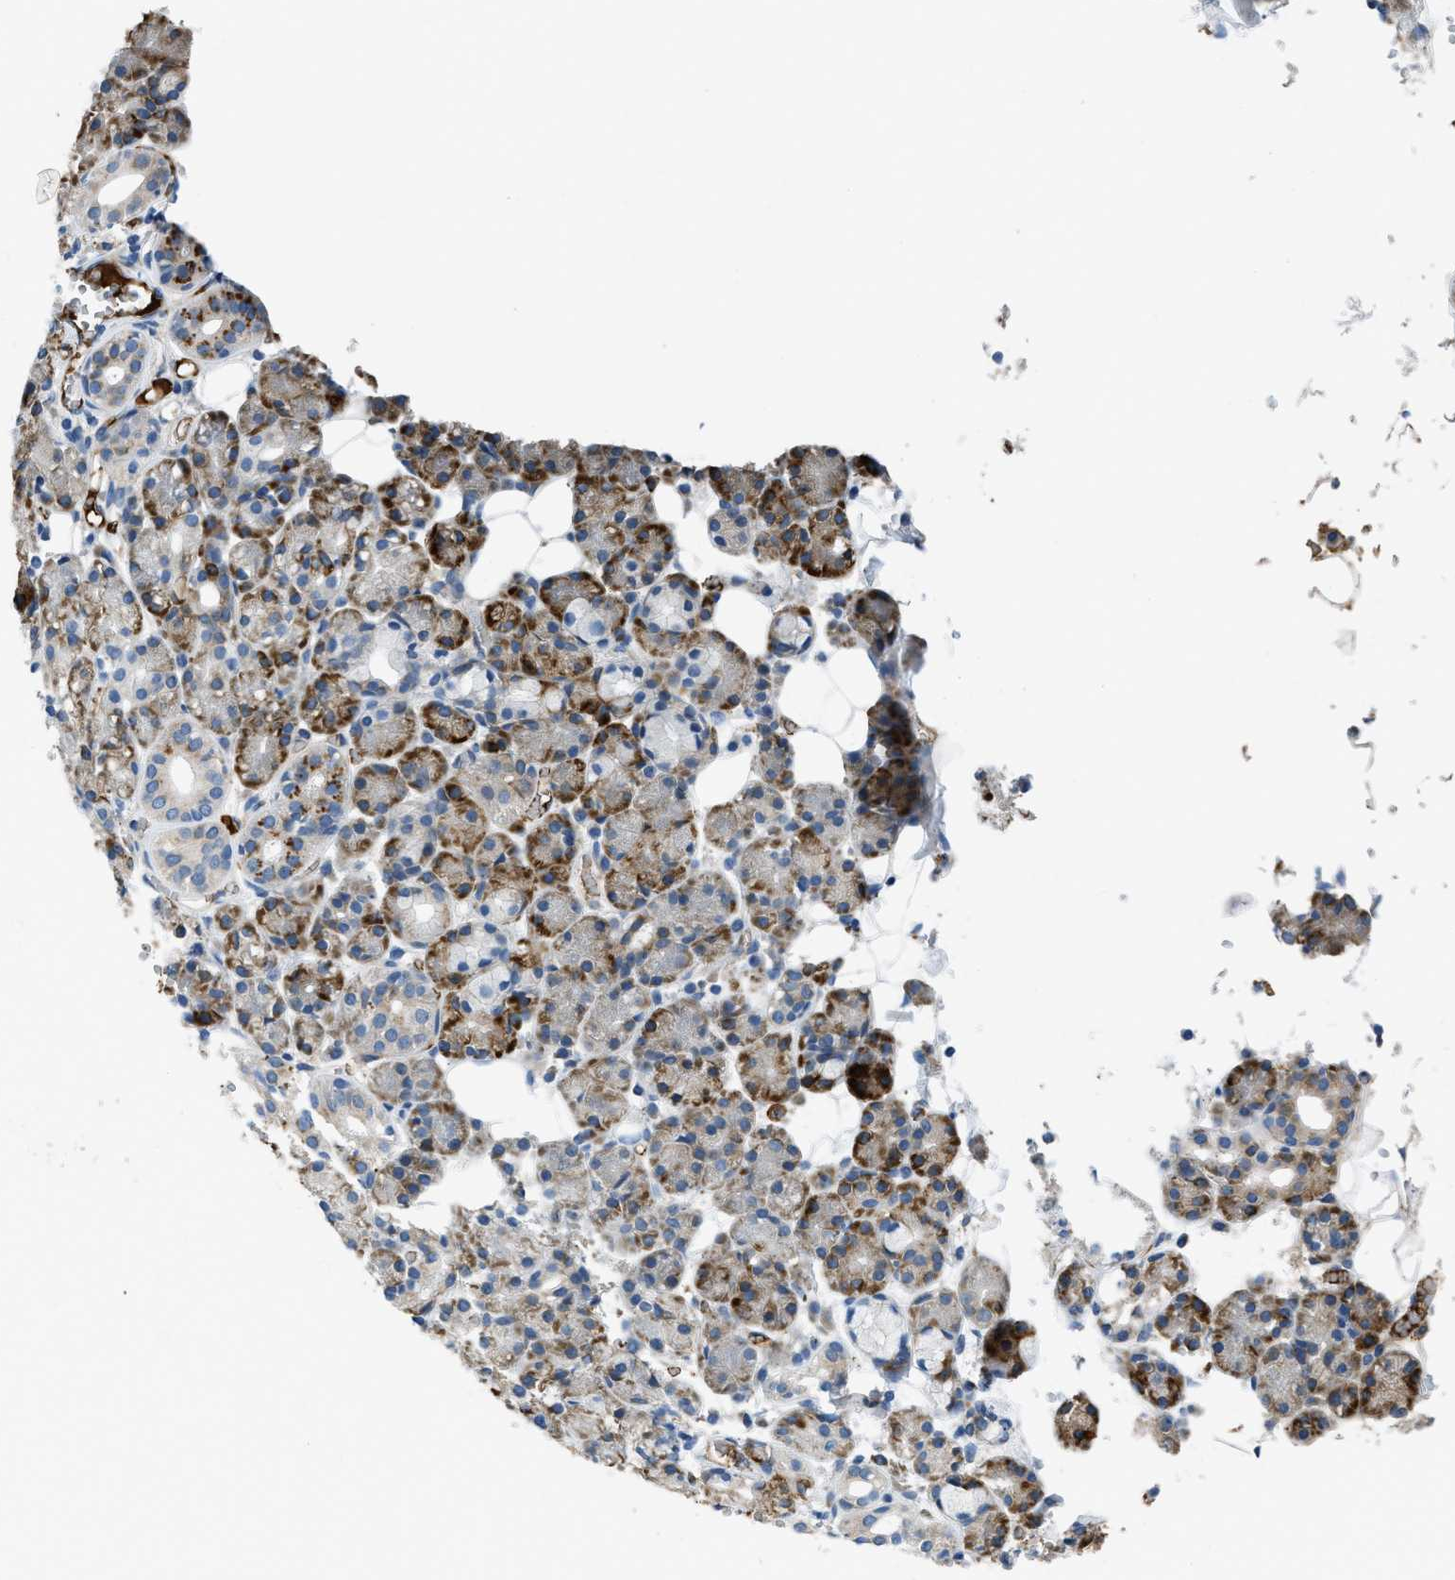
{"staining": {"intensity": "moderate", "quantity": "25%-75%", "location": "cytoplasmic/membranous"}, "tissue": "salivary gland", "cell_type": "Glandular cells", "image_type": "normal", "snomed": [{"axis": "morphology", "description": "Normal tissue, NOS"}, {"axis": "topography", "description": "Salivary gland"}], "caption": "A histopathology image of human salivary gland stained for a protein reveals moderate cytoplasmic/membranous brown staining in glandular cells. Ihc stains the protein in brown and the nuclei are stained blue.", "gene": "GGCX", "patient": {"sex": "male", "age": 63}}